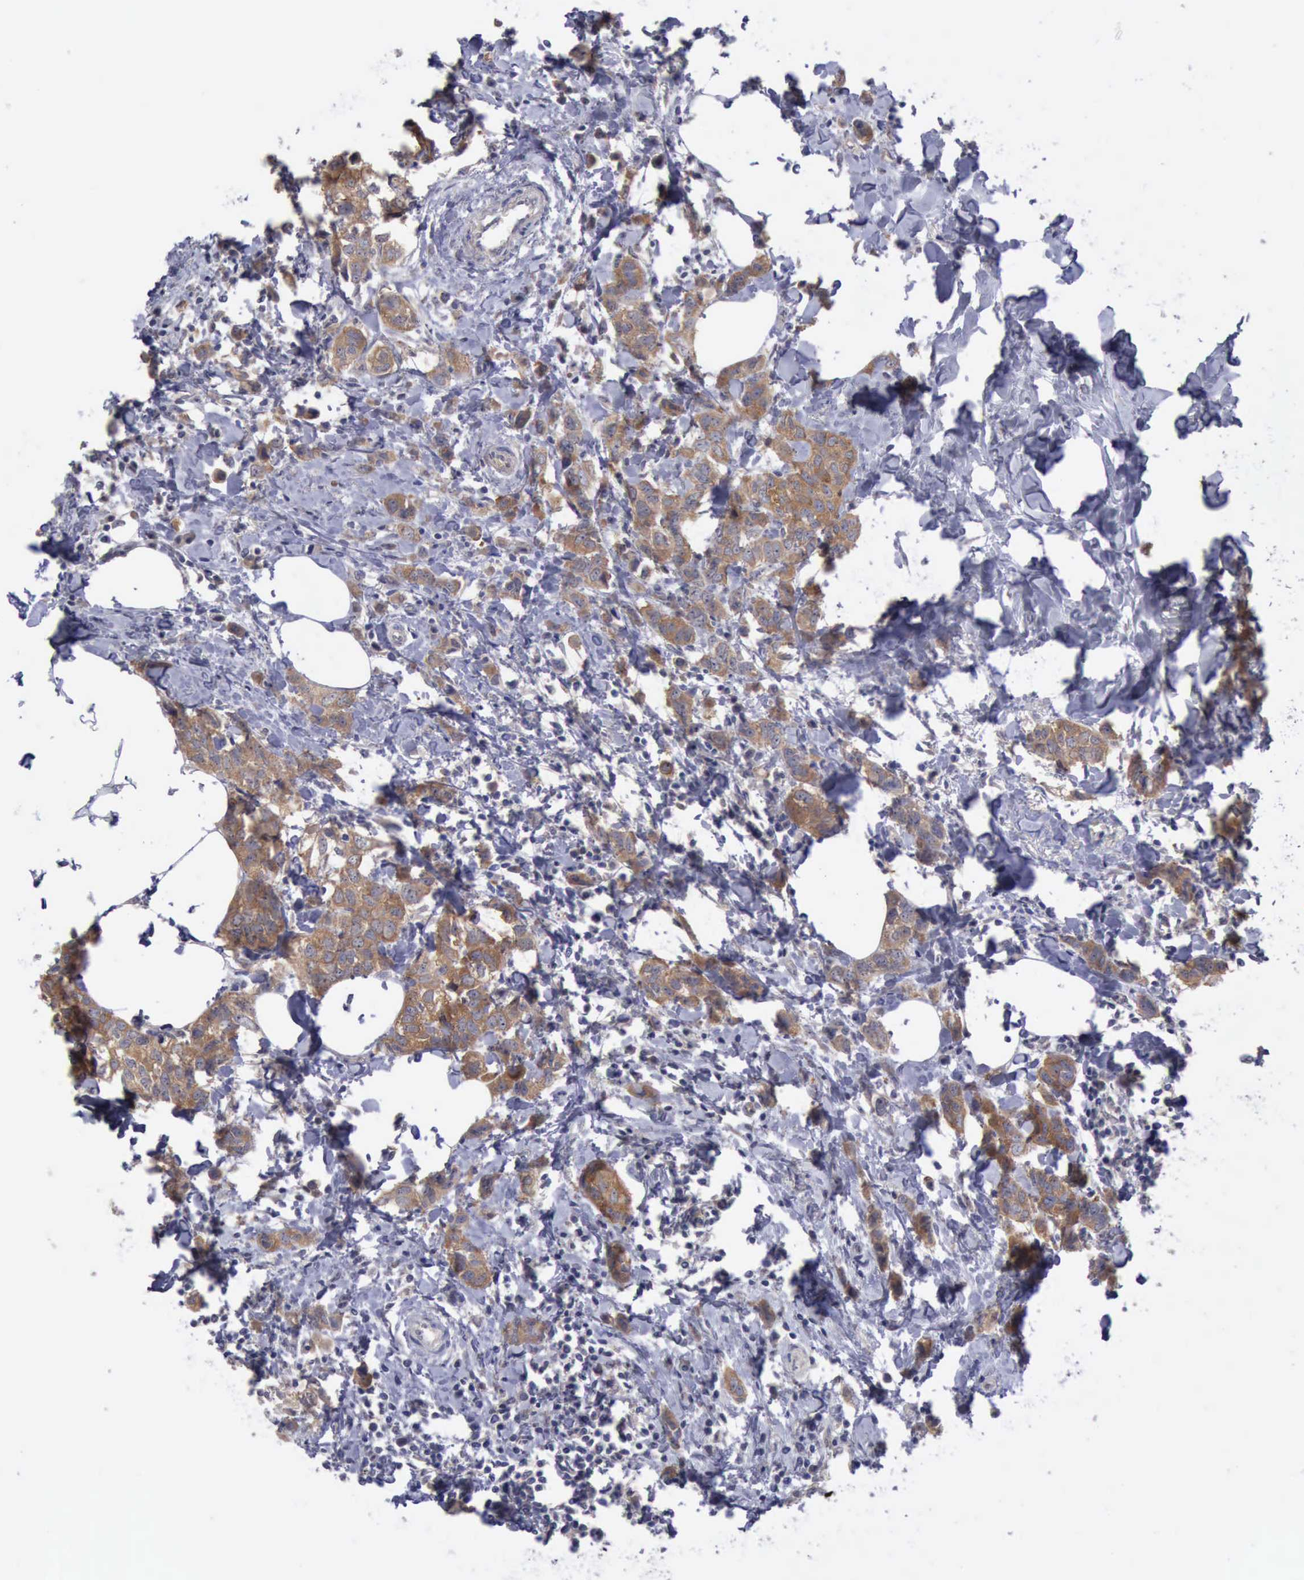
{"staining": {"intensity": "weak", "quantity": ">75%", "location": "cytoplasmic/membranous"}, "tissue": "breast cancer", "cell_type": "Tumor cells", "image_type": "cancer", "snomed": [{"axis": "morphology", "description": "Normal tissue, NOS"}, {"axis": "morphology", "description": "Duct carcinoma"}, {"axis": "topography", "description": "Breast"}], "caption": "Breast intraductal carcinoma tissue exhibits weak cytoplasmic/membranous positivity in approximately >75% of tumor cells, visualized by immunohistochemistry.", "gene": "PHKA1", "patient": {"sex": "female", "age": 50}}